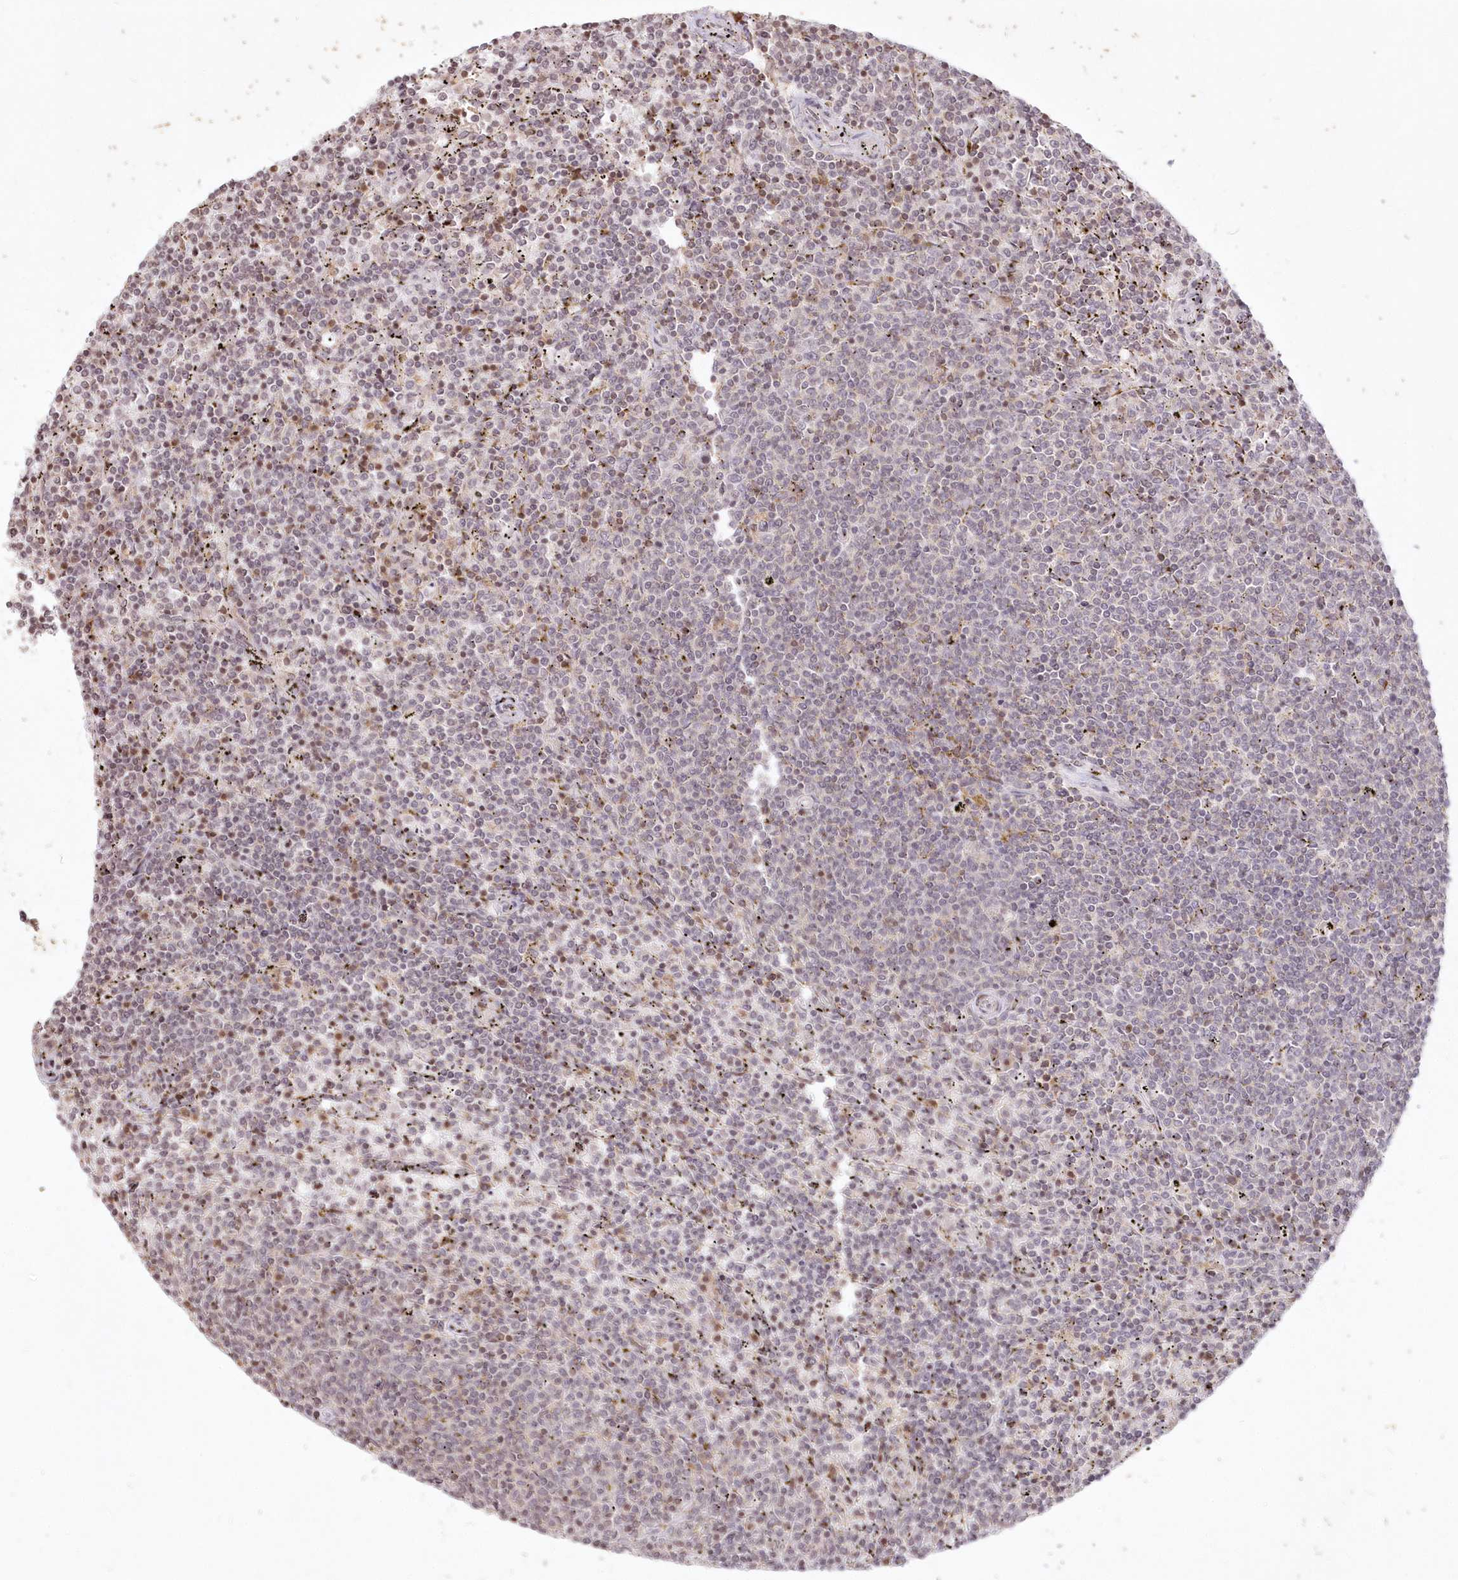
{"staining": {"intensity": "negative", "quantity": "none", "location": "none"}, "tissue": "lymphoma", "cell_type": "Tumor cells", "image_type": "cancer", "snomed": [{"axis": "morphology", "description": "Malignant lymphoma, non-Hodgkin's type, Low grade"}, {"axis": "topography", "description": "Spleen"}], "caption": "An immunohistochemistry (IHC) histopathology image of lymphoma is shown. There is no staining in tumor cells of lymphoma.", "gene": "MTMR3", "patient": {"sex": "female", "age": 50}}